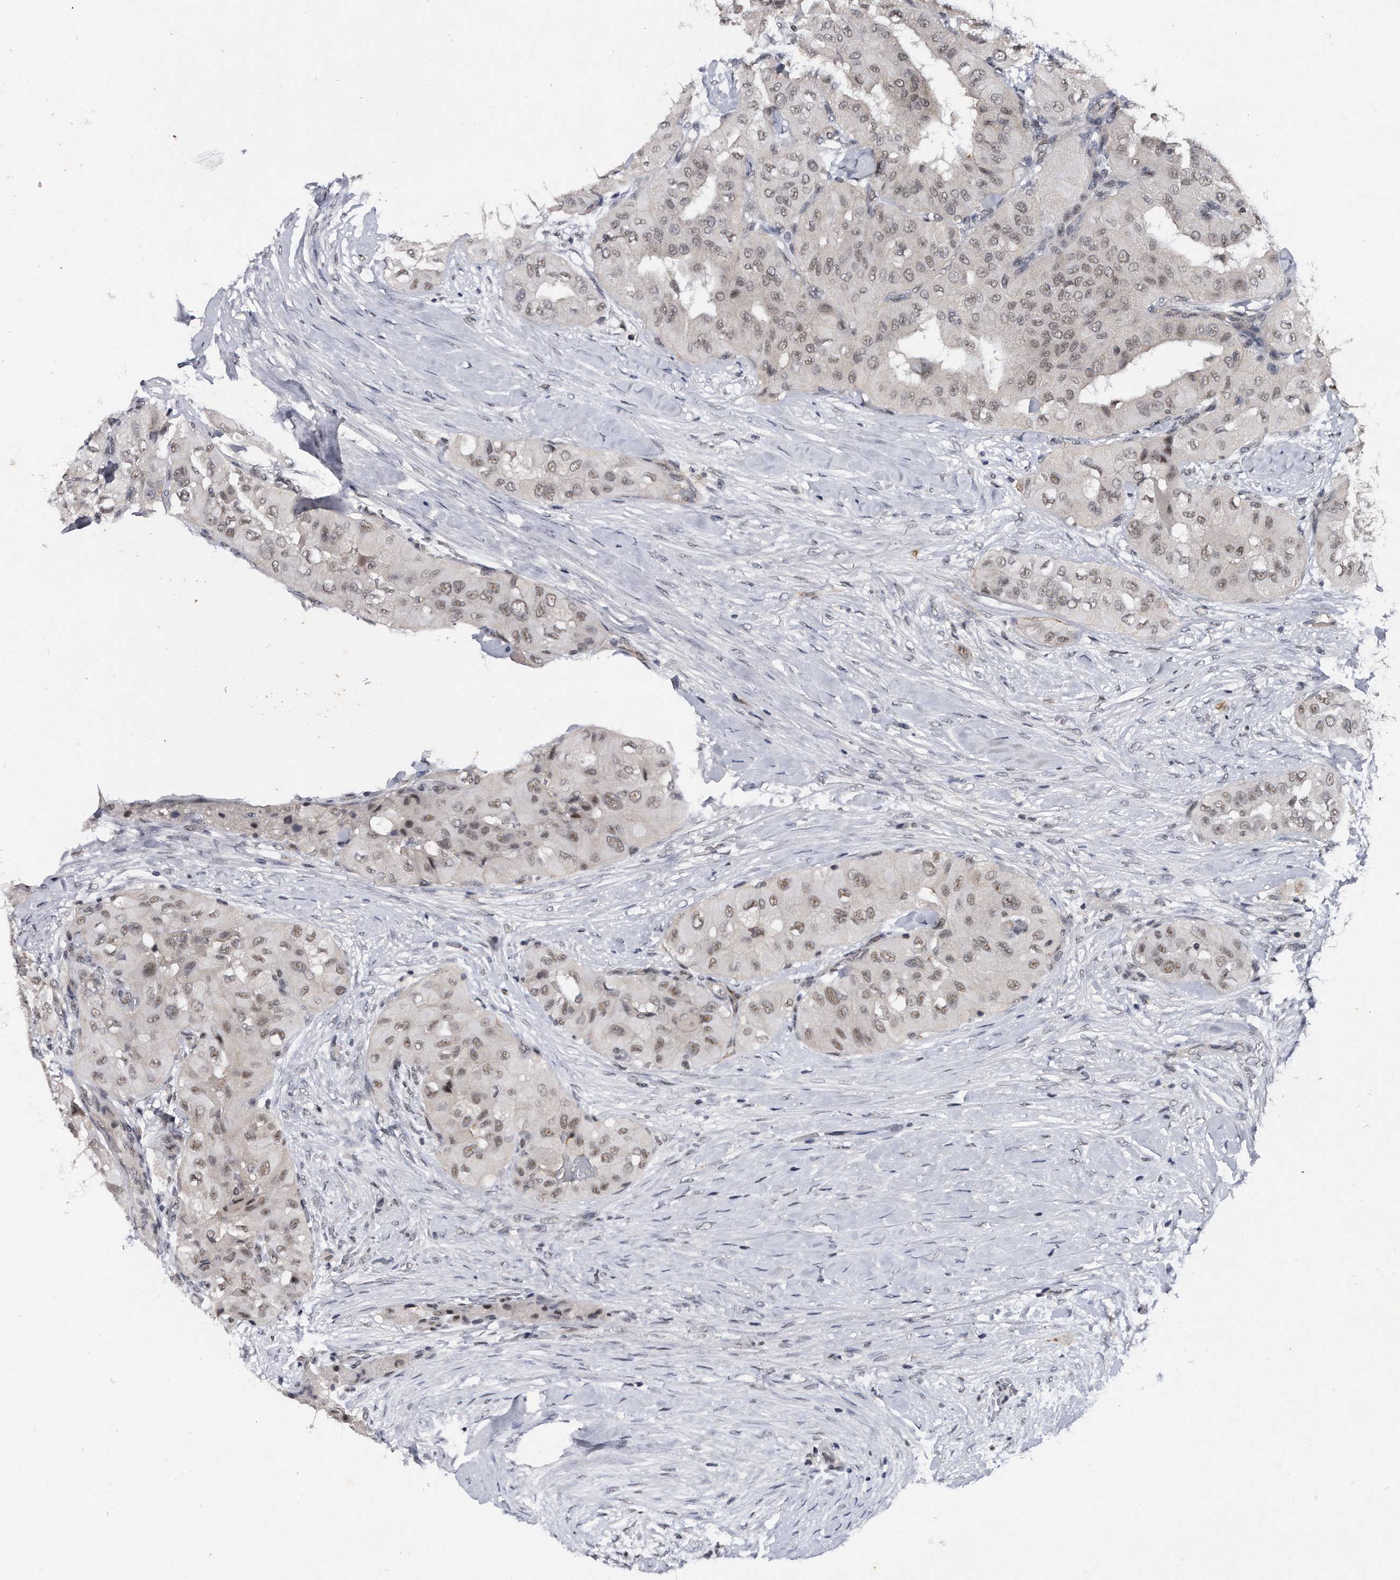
{"staining": {"intensity": "weak", "quantity": ">75%", "location": "nuclear"}, "tissue": "thyroid cancer", "cell_type": "Tumor cells", "image_type": "cancer", "snomed": [{"axis": "morphology", "description": "Papillary adenocarcinoma, NOS"}, {"axis": "topography", "description": "Thyroid gland"}], "caption": "There is low levels of weak nuclear staining in tumor cells of thyroid papillary adenocarcinoma, as demonstrated by immunohistochemical staining (brown color).", "gene": "VIRMA", "patient": {"sex": "female", "age": 59}}